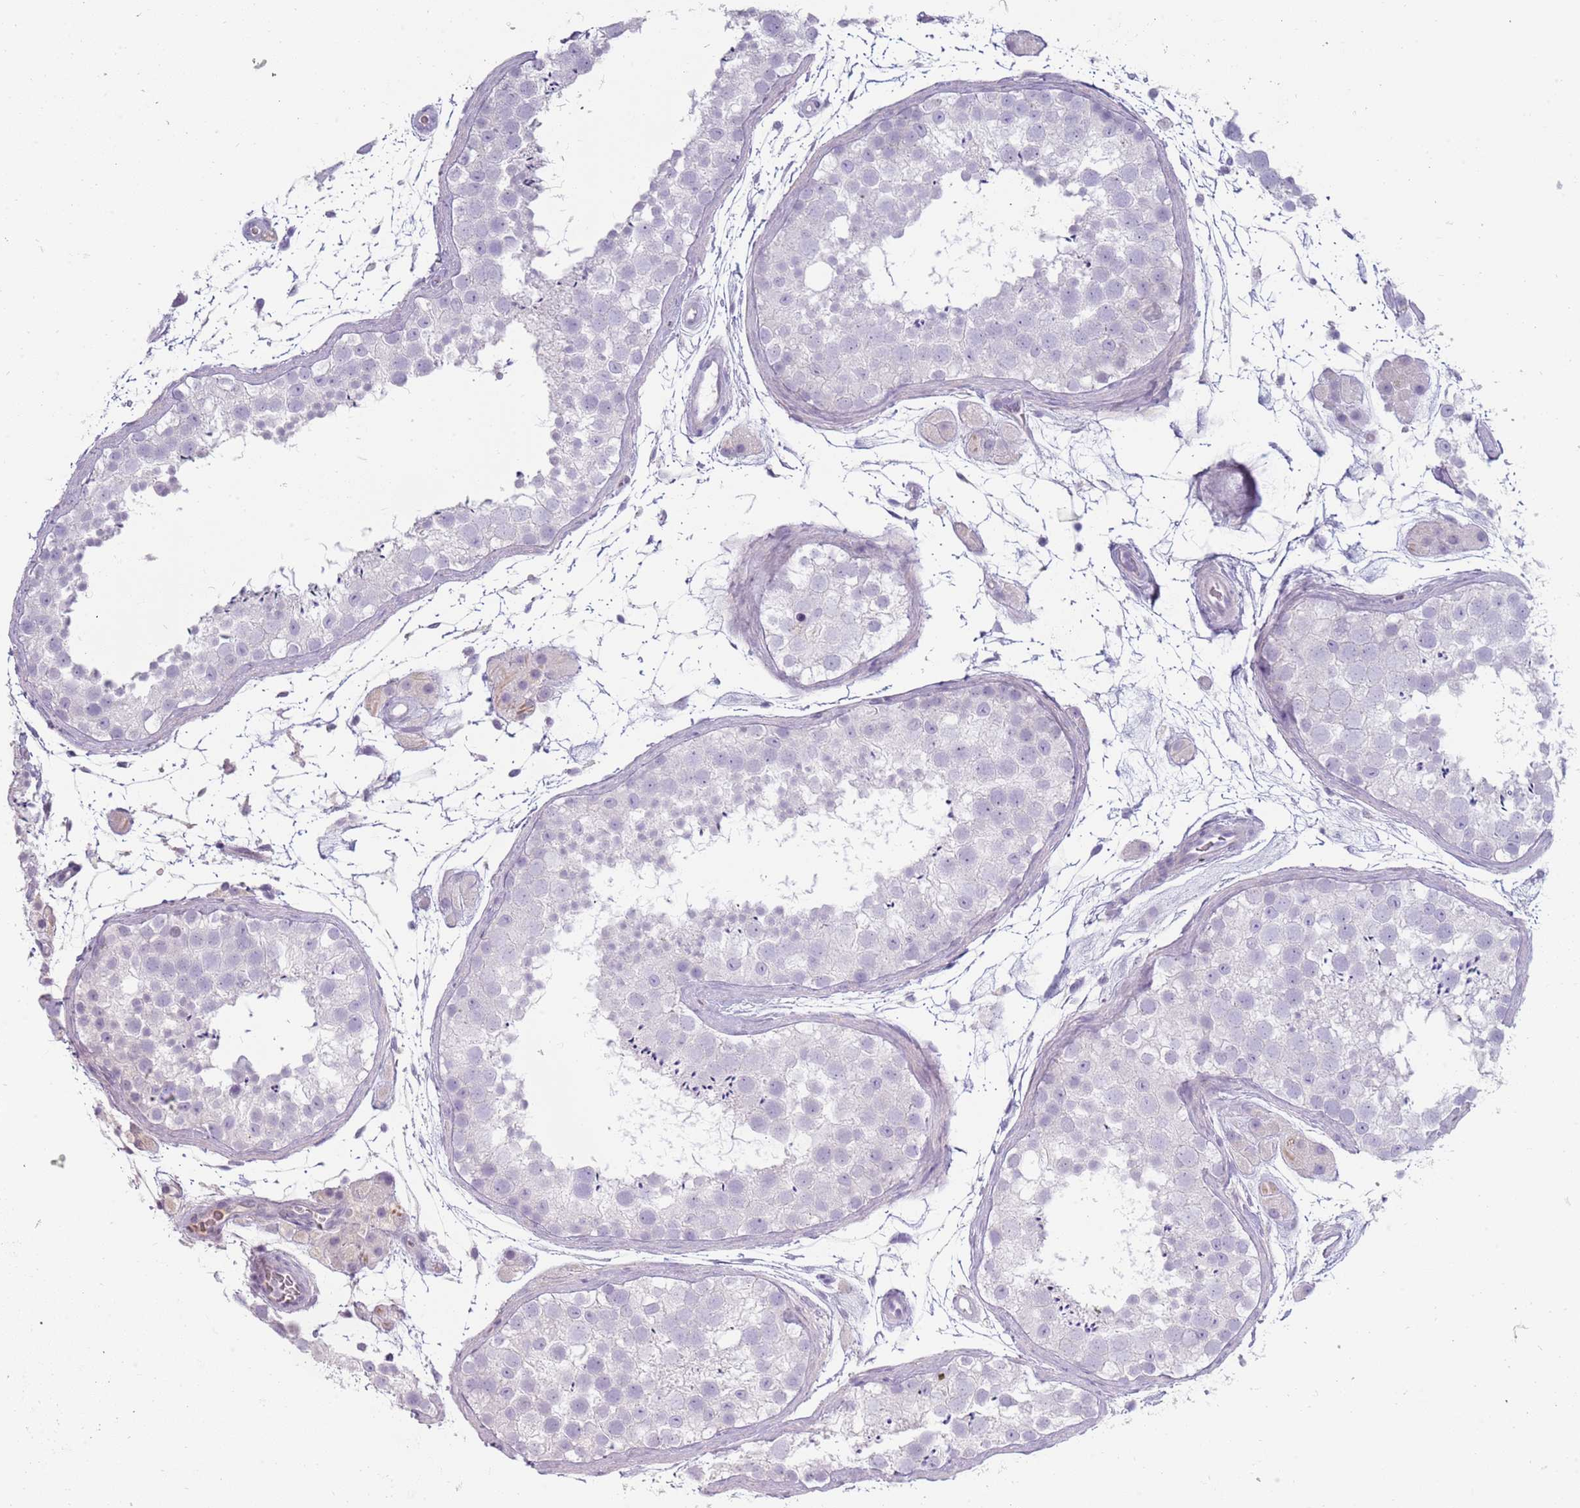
{"staining": {"intensity": "negative", "quantity": "none", "location": "none"}, "tissue": "testis", "cell_type": "Cells in seminiferous ducts", "image_type": "normal", "snomed": [{"axis": "morphology", "description": "Normal tissue, NOS"}, {"axis": "topography", "description": "Testis"}], "caption": "Immunohistochemistry (IHC) photomicrograph of normal human testis stained for a protein (brown), which exhibits no positivity in cells in seminiferous ducts.", "gene": "TNFRSF6B", "patient": {"sex": "male", "age": 41}}